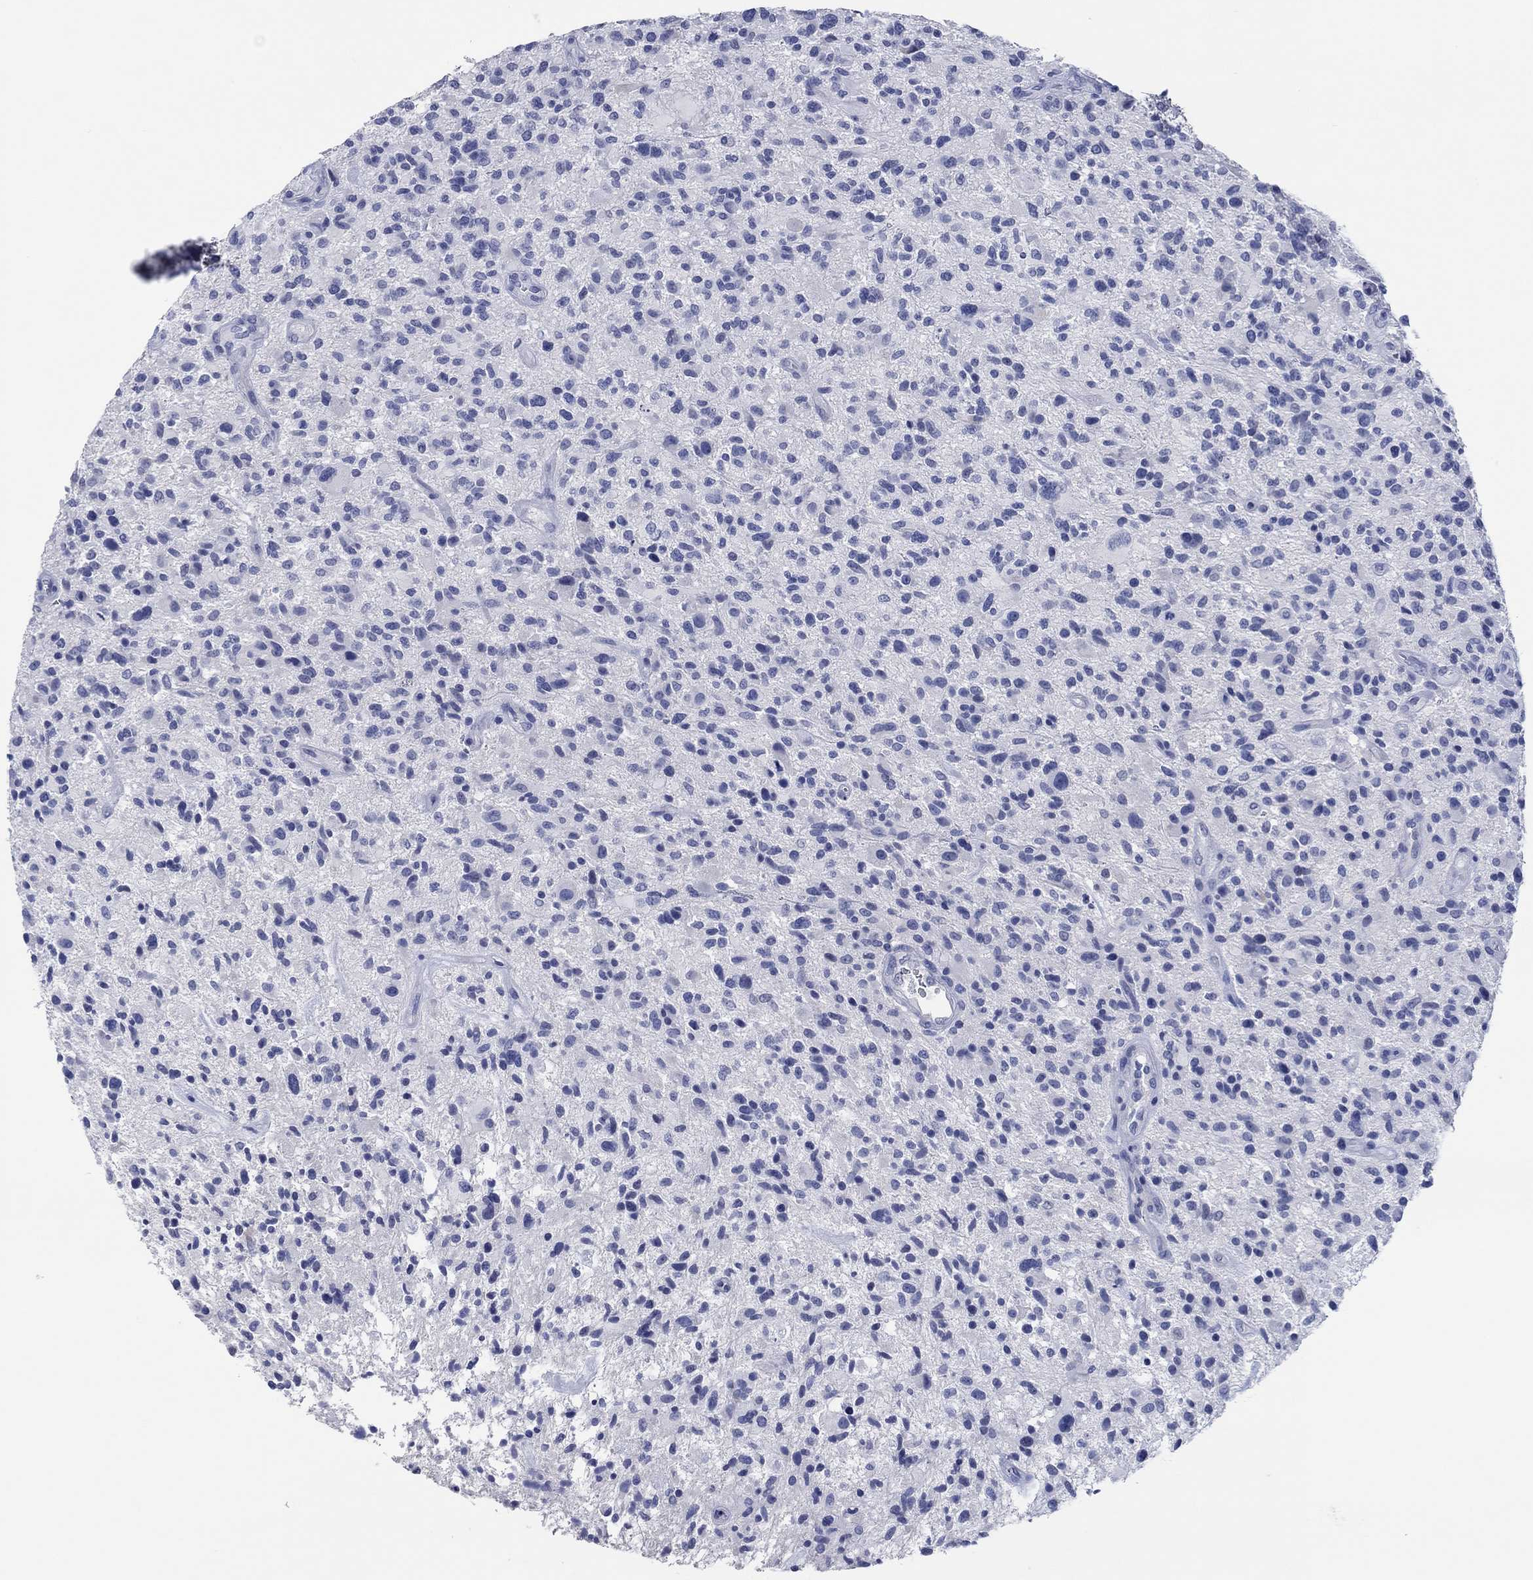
{"staining": {"intensity": "negative", "quantity": "none", "location": "none"}, "tissue": "glioma", "cell_type": "Tumor cells", "image_type": "cancer", "snomed": [{"axis": "morphology", "description": "Glioma, malignant, High grade"}, {"axis": "topography", "description": "Brain"}], "caption": "Malignant high-grade glioma stained for a protein using immunohistochemistry exhibits no expression tumor cells.", "gene": "POU5F1", "patient": {"sex": "male", "age": 47}}